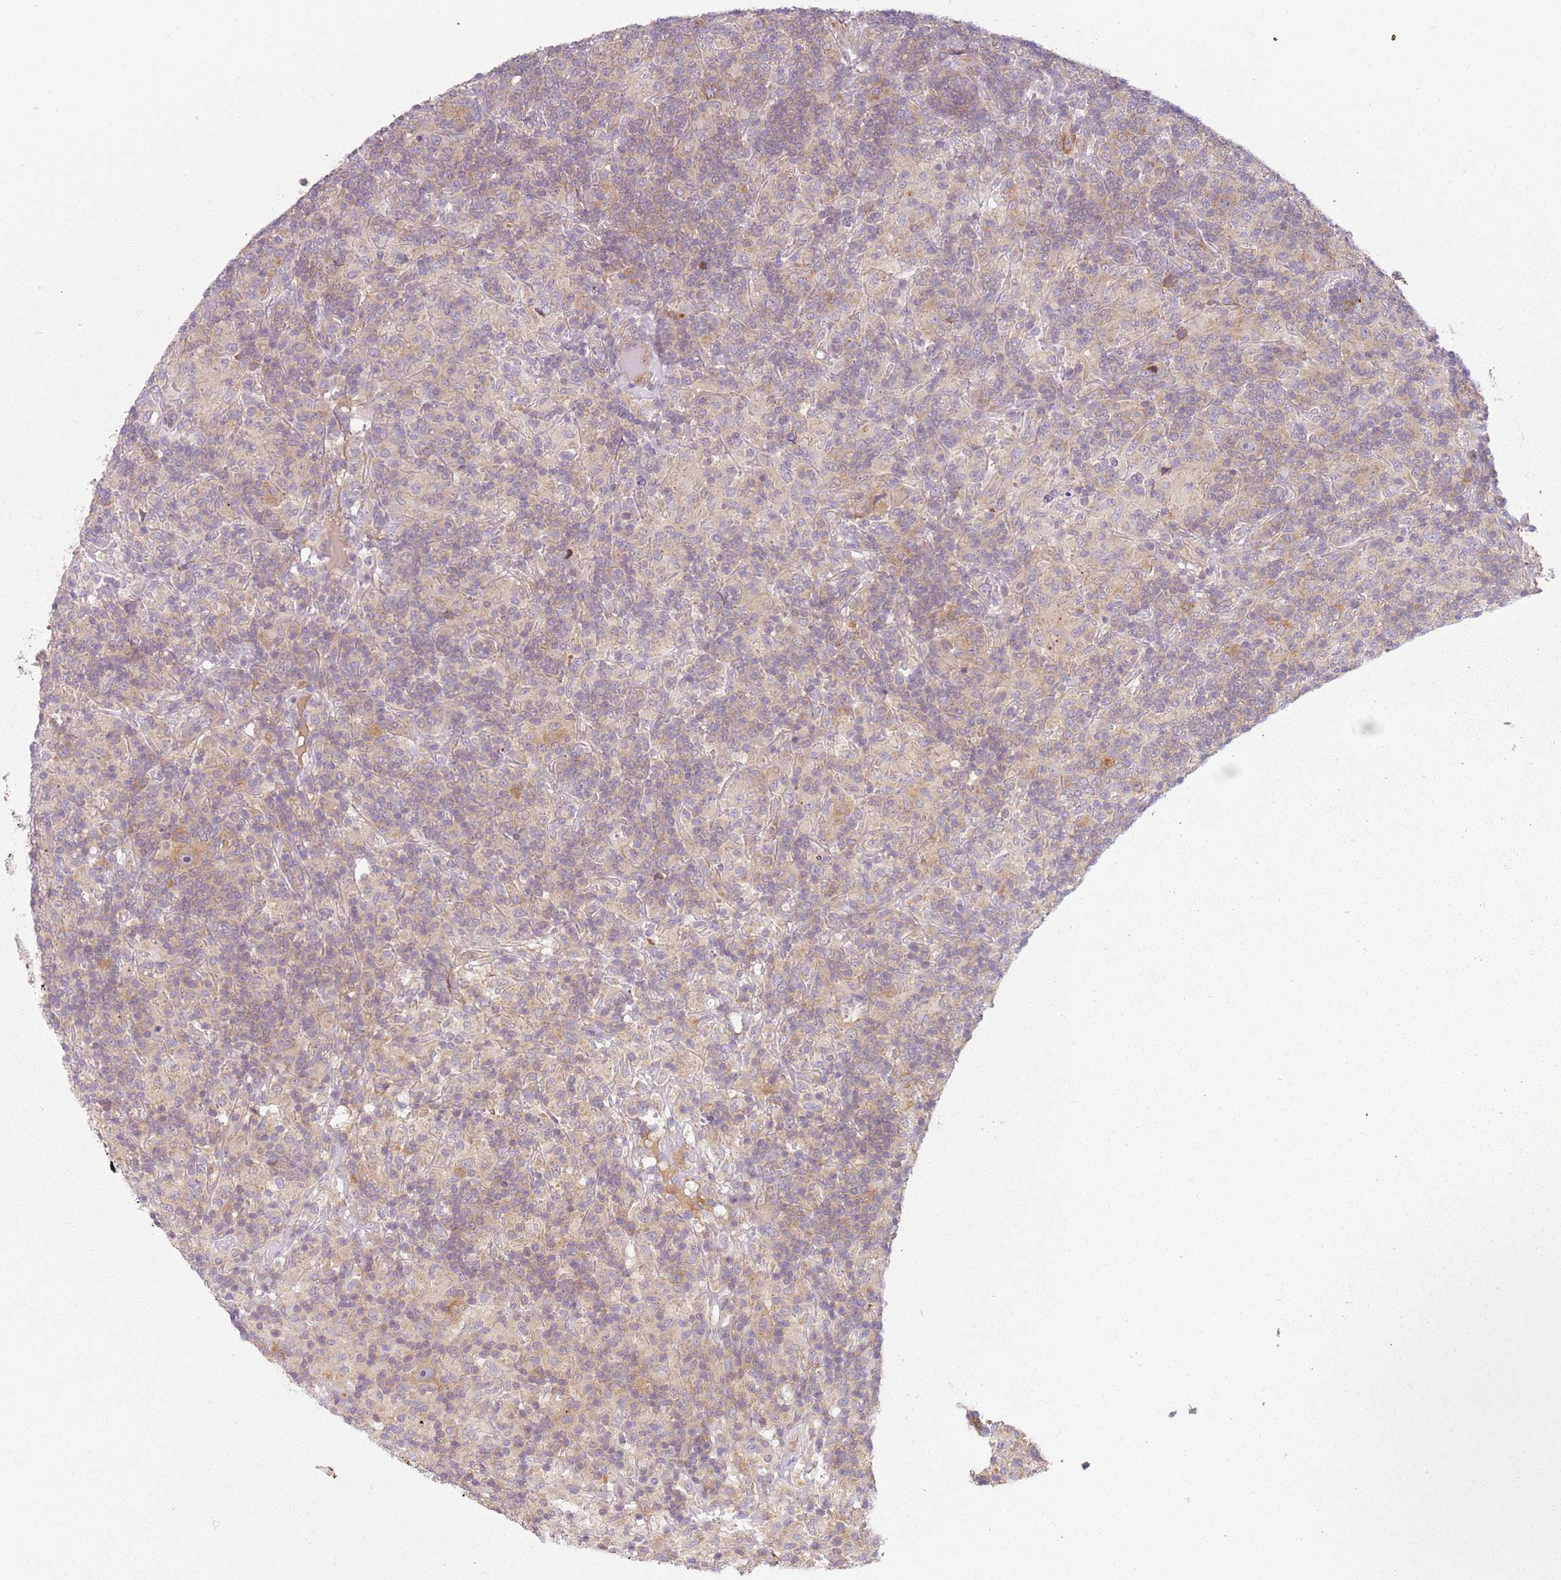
{"staining": {"intensity": "weak", "quantity": "25%-75%", "location": "cytoplasmic/membranous"}, "tissue": "lymphoma", "cell_type": "Tumor cells", "image_type": "cancer", "snomed": [{"axis": "morphology", "description": "Hodgkin's disease, NOS"}, {"axis": "topography", "description": "Lymph node"}], "caption": "Lymphoma was stained to show a protein in brown. There is low levels of weak cytoplasmic/membranous expression in about 25%-75% of tumor cells. Using DAB (brown) and hematoxylin (blue) stains, captured at high magnification using brightfield microscopy.", "gene": "RPS28", "patient": {"sex": "male", "age": 70}}